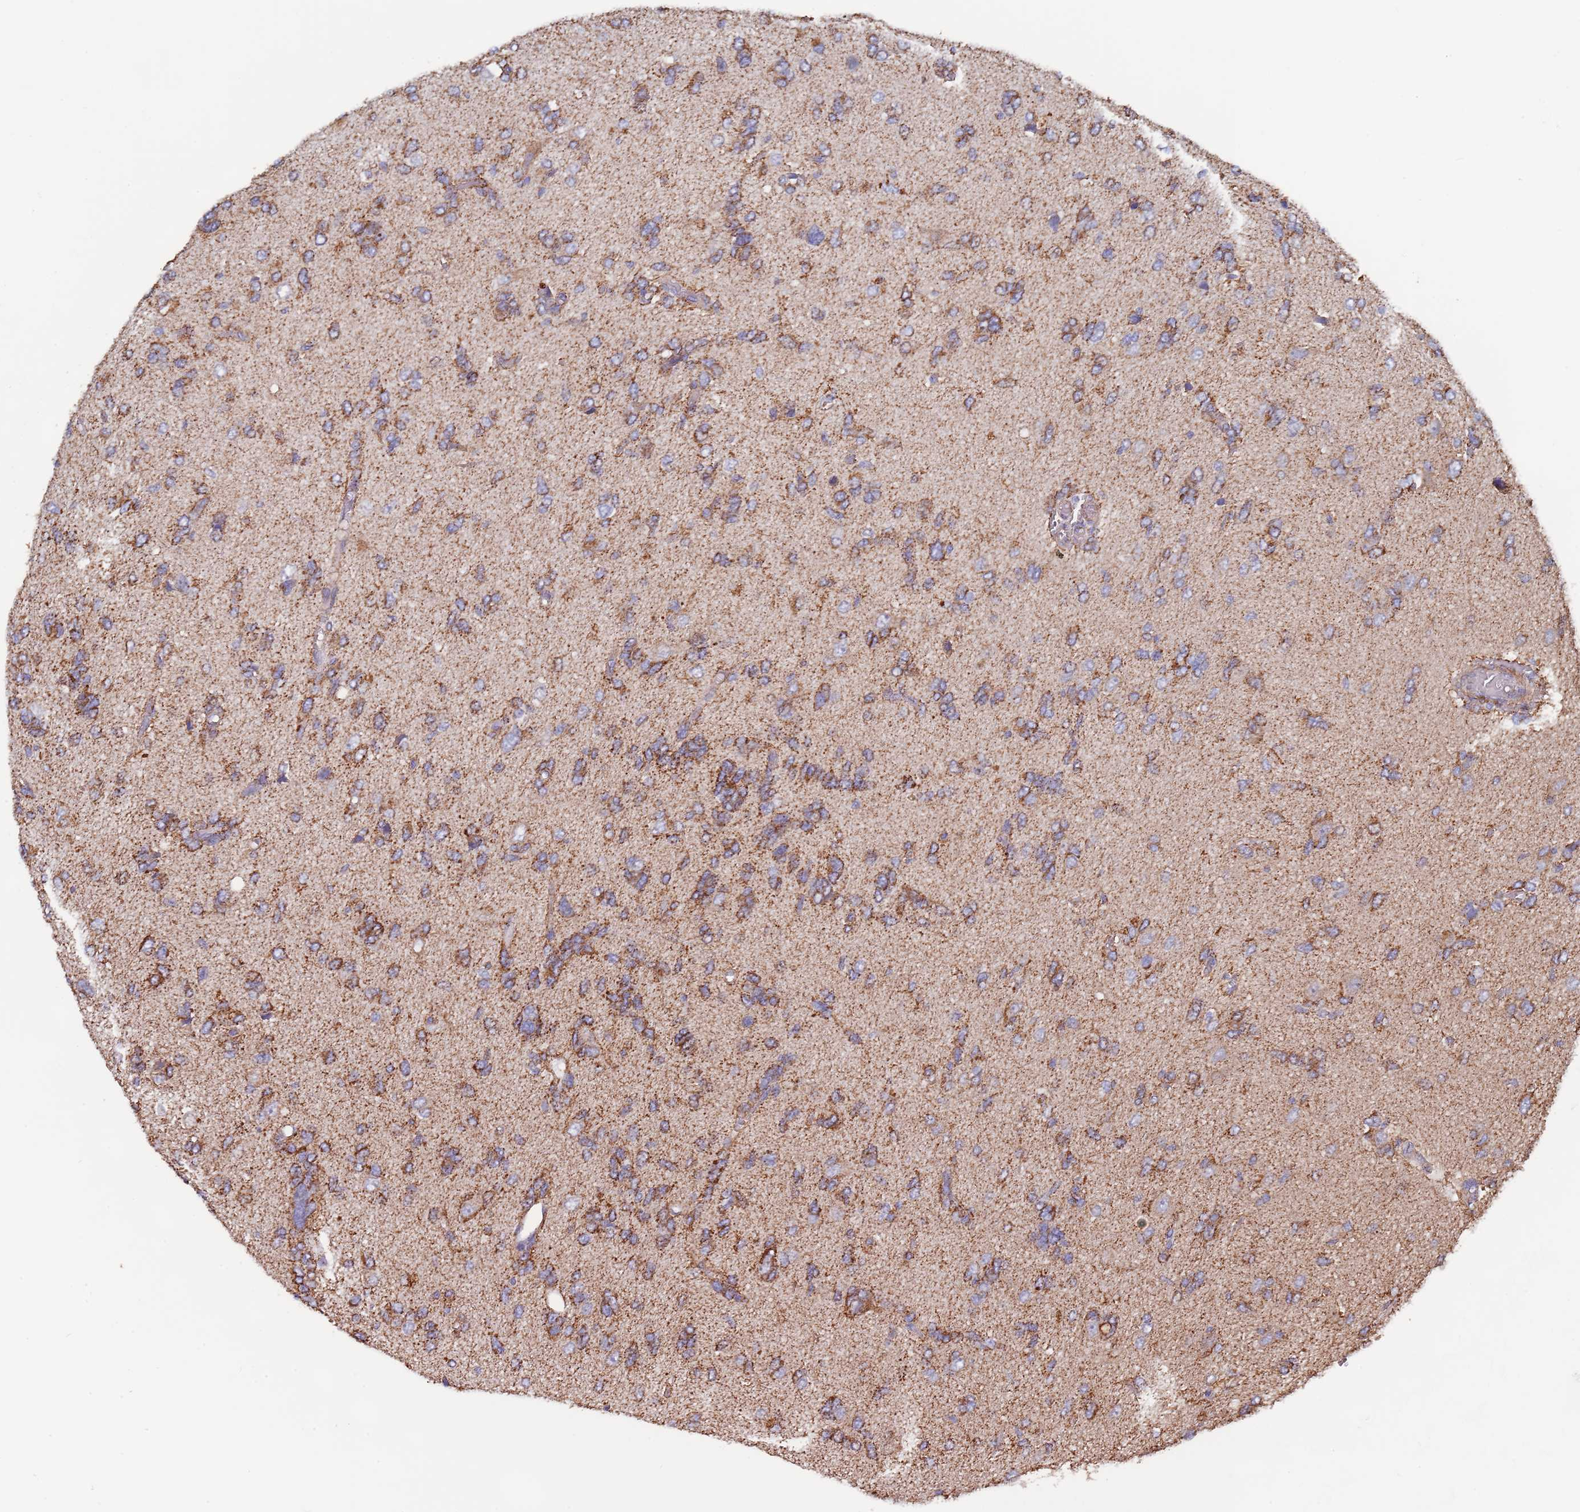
{"staining": {"intensity": "moderate", "quantity": ">75%", "location": "cytoplasmic/membranous"}, "tissue": "glioma", "cell_type": "Tumor cells", "image_type": "cancer", "snomed": [{"axis": "morphology", "description": "Glioma, malignant, High grade"}, {"axis": "topography", "description": "Brain"}], "caption": "Glioma stained with a protein marker shows moderate staining in tumor cells.", "gene": "PGP", "patient": {"sex": "female", "age": 59}}